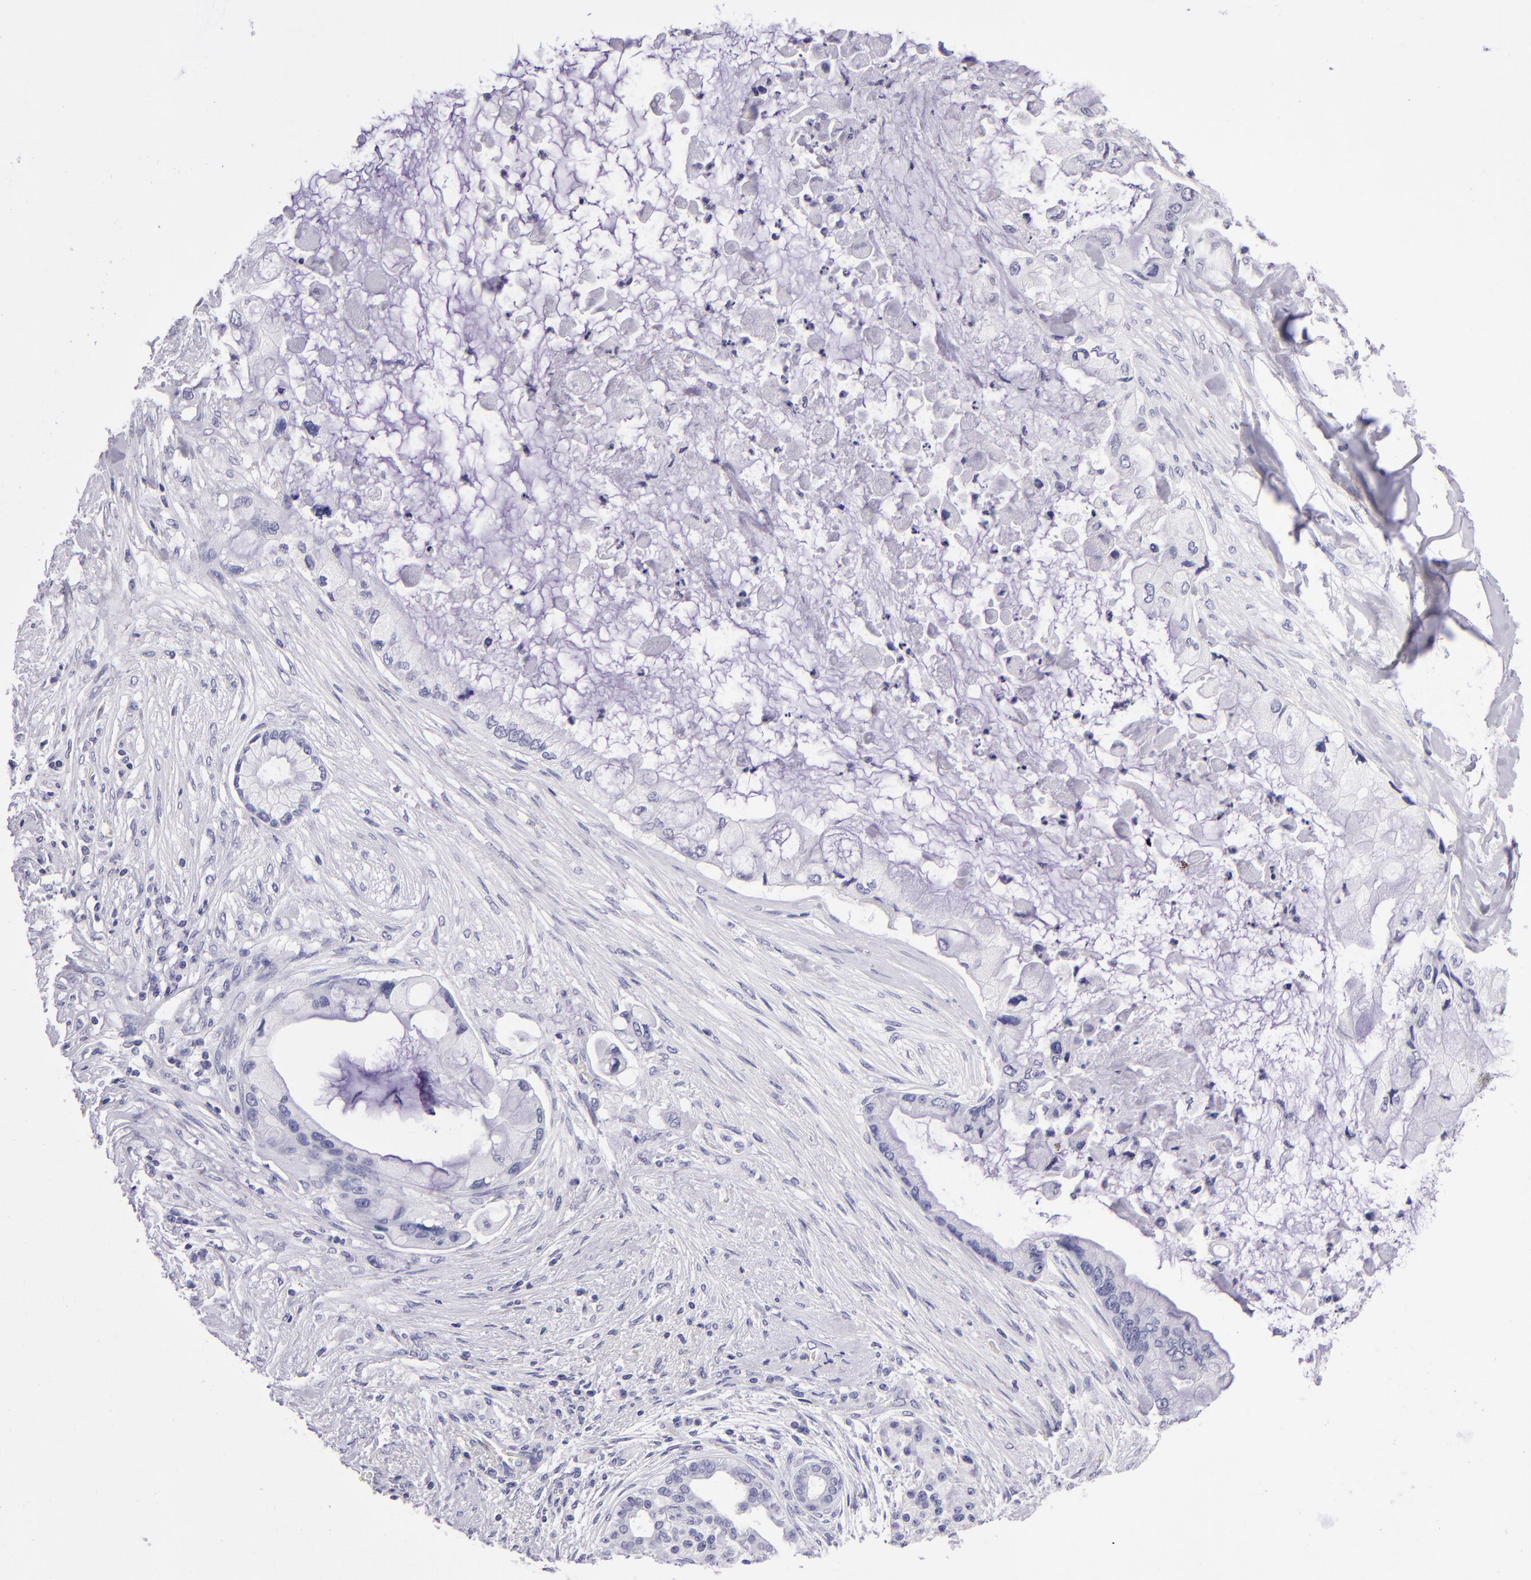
{"staining": {"intensity": "negative", "quantity": "none", "location": "none"}, "tissue": "pancreatic cancer", "cell_type": "Tumor cells", "image_type": "cancer", "snomed": [{"axis": "morphology", "description": "Adenocarcinoma, NOS"}, {"axis": "topography", "description": "Pancreas"}], "caption": "Immunohistochemical staining of human pancreatic cancer (adenocarcinoma) reveals no significant staining in tumor cells. (IHC, brightfield microscopy, high magnification).", "gene": "TYRP1", "patient": {"sex": "female", "age": 59}}